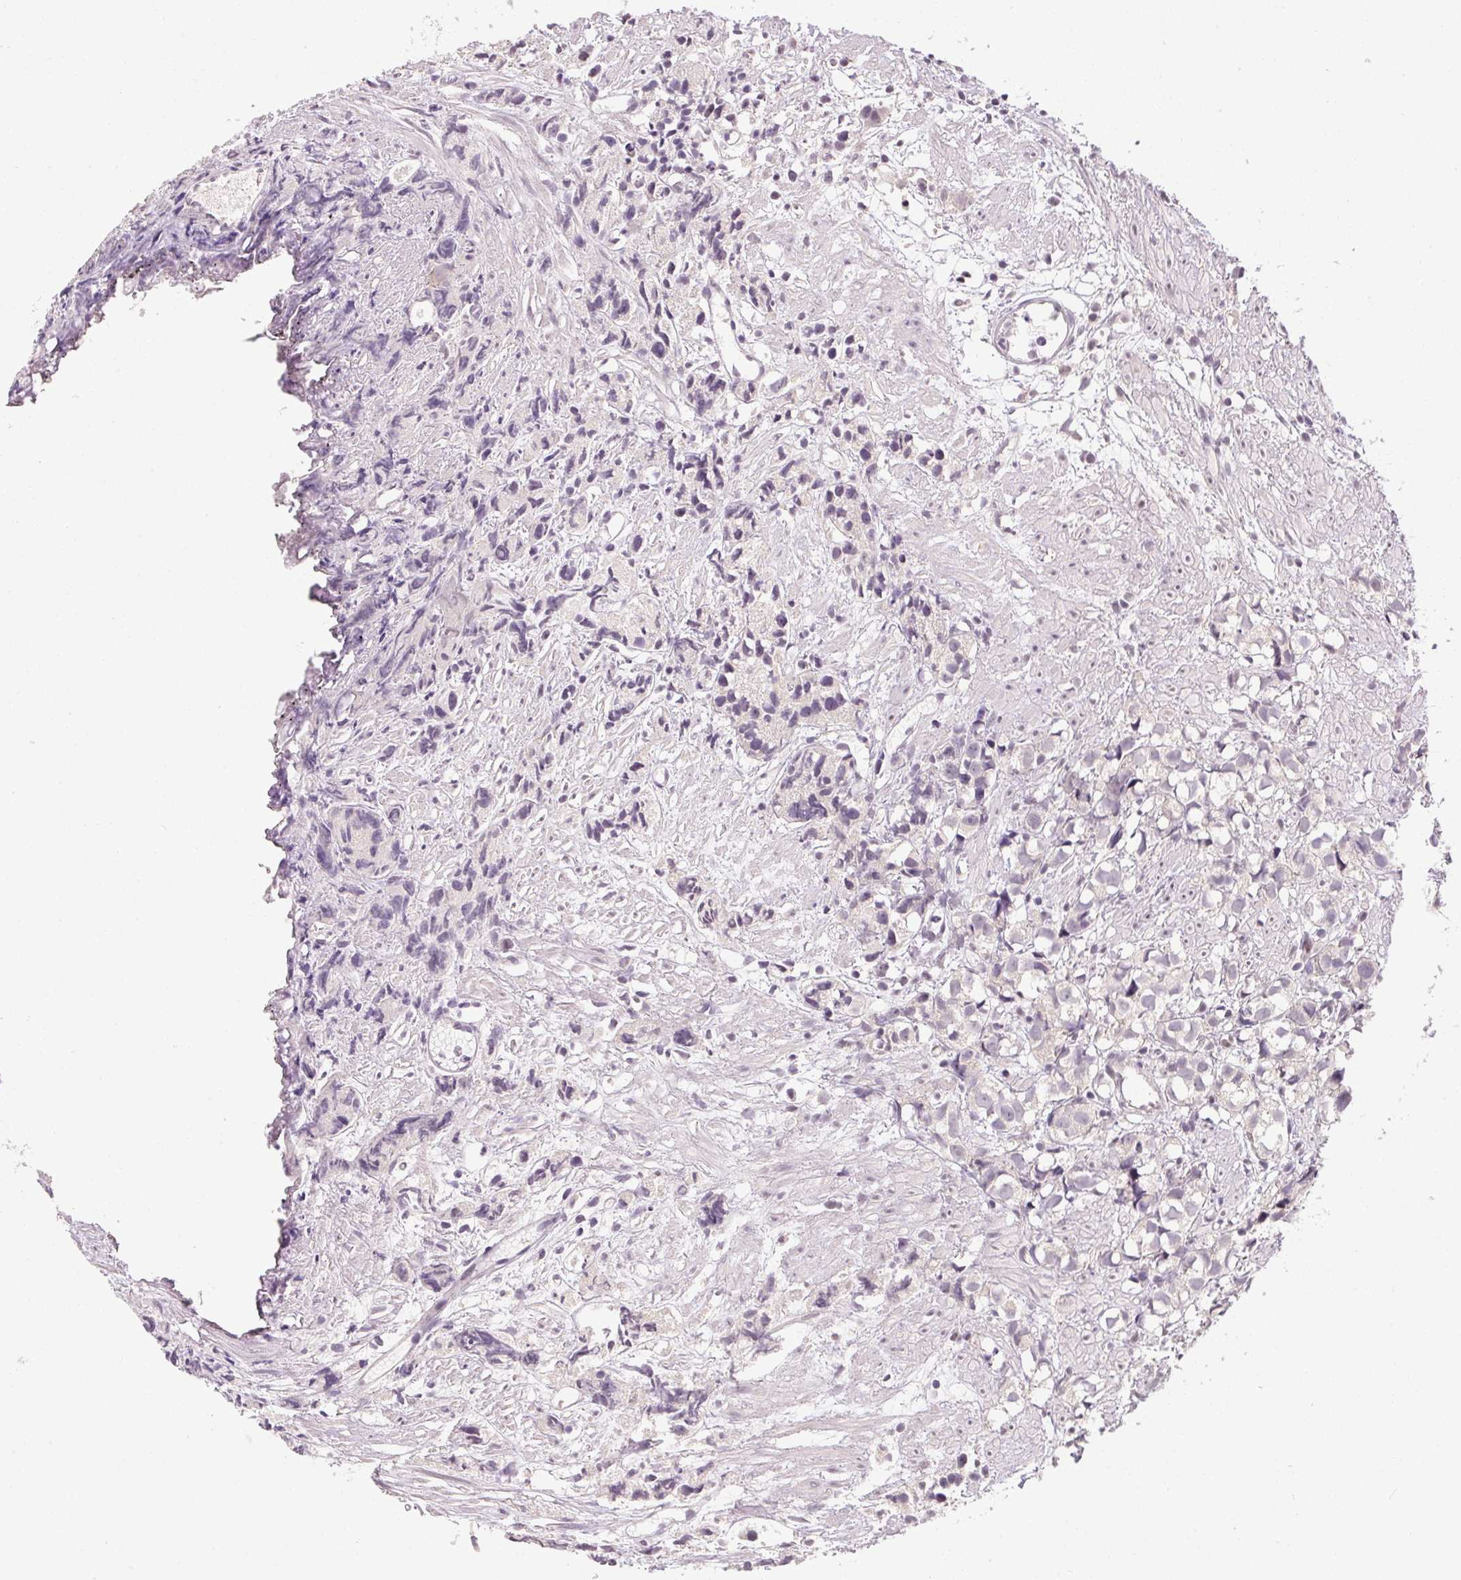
{"staining": {"intensity": "weak", "quantity": "<25%", "location": "cytoplasmic/membranous"}, "tissue": "prostate cancer", "cell_type": "Tumor cells", "image_type": "cancer", "snomed": [{"axis": "morphology", "description": "Adenocarcinoma, High grade"}, {"axis": "topography", "description": "Prostate"}], "caption": "Tumor cells are negative for protein expression in human prostate cancer. Brightfield microscopy of immunohistochemistry stained with DAB (brown) and hematoxylin (blue), captured at high magnification.", "gene": "KDM4D", "patient": {"sex": "male", "age": 68}}